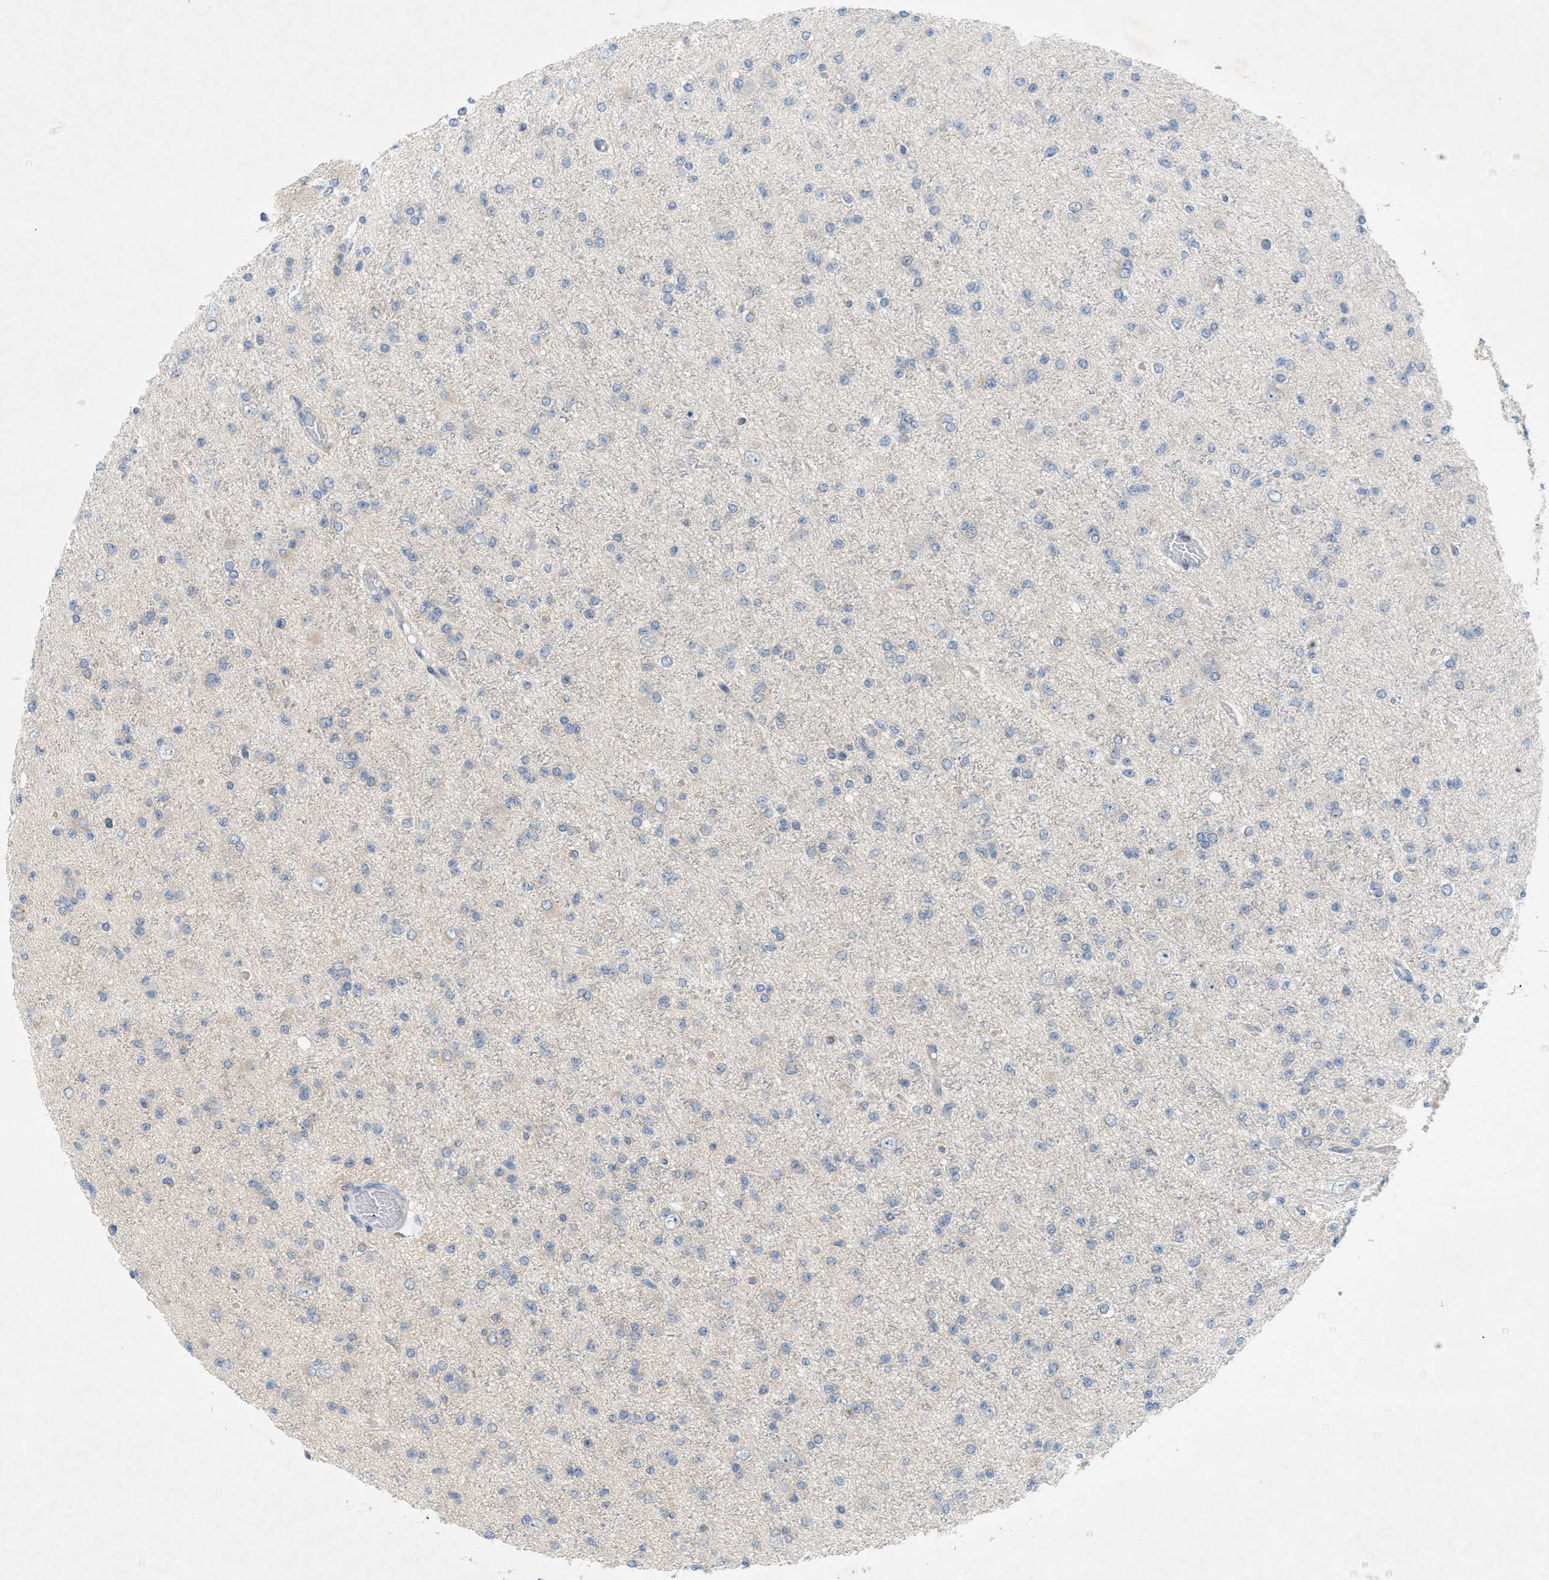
{"staining": {"intensity": "negative", "quantity": "none", "location": "none"}, "tissue": "glioma", "cell_type": "Tumor cells", "image_type": "cancer", "snomed": [{"axis": "morphology", "description": "Glioma, malignant, Low grade"}, {"axis": "topography", "description": "Brain"}], "caption": "An immunohistochemistry image of glioma is shown. There is no staining in tumor cells of glioma.", "gene": "WIPI2", "patient": {"sex": "female", "age": 22}}